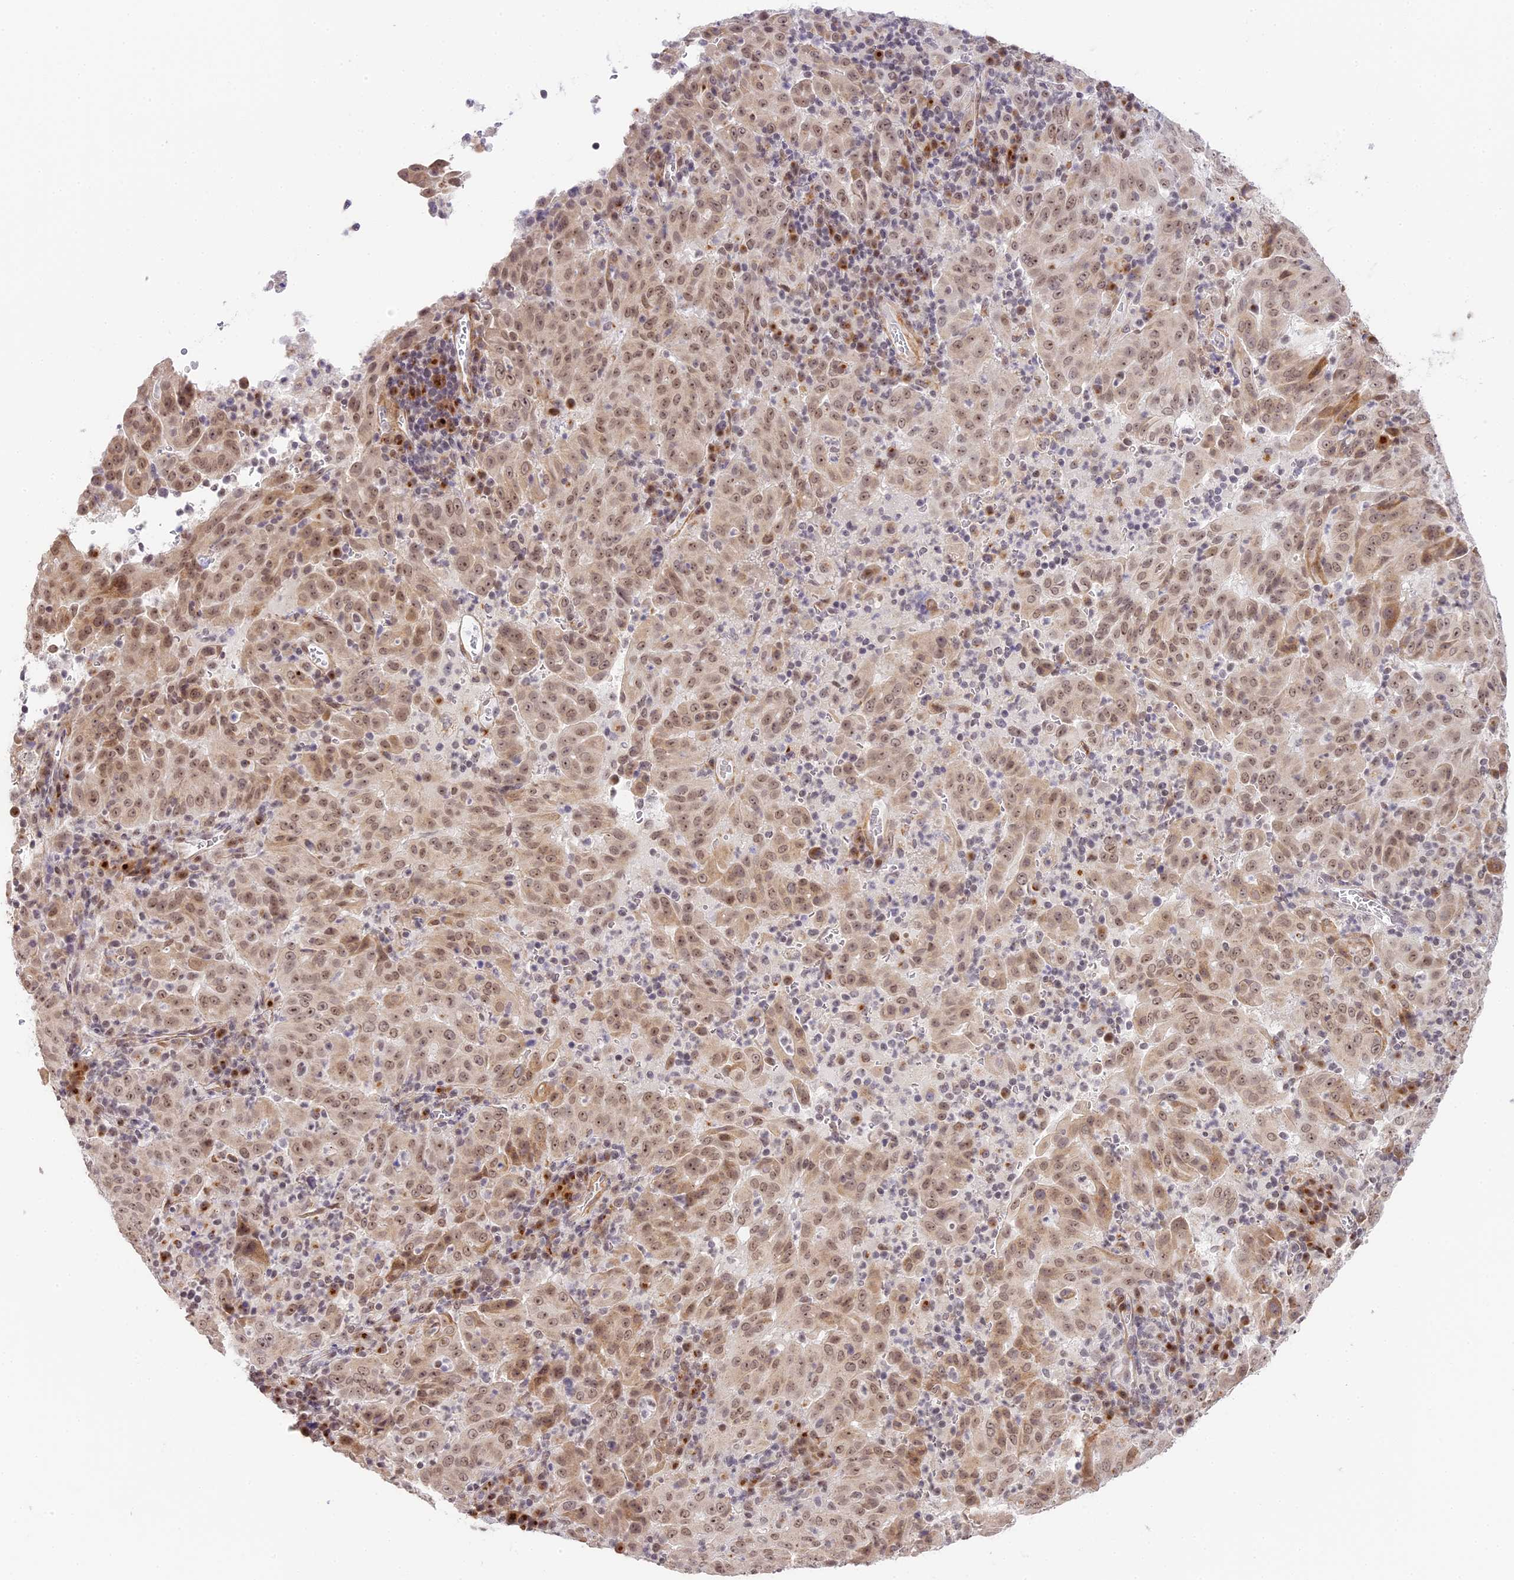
{"staining": {"intensity": "weak", "quantity": ">75%", "location": "cytoplasmic/membranous,nuclear"}, "tissue": "pancreatic cancer", "cell_type": "Tumor cells", "image_type": "cancer", "snomed": [{"axis": "morphology", "description": "Adenocarcinoma, NOS"}, {"axis": "topography", "description": "Pancreas"}], "caption": "Adenocarcinoma (pancreatic) stained with a brown dye reveals weak cytoplasmic/membranous and nuclear positive staining in approximately >75% of tumor cells.", "gene": "HEATR5B", "patient": {"sex": "male", "age": 63}}